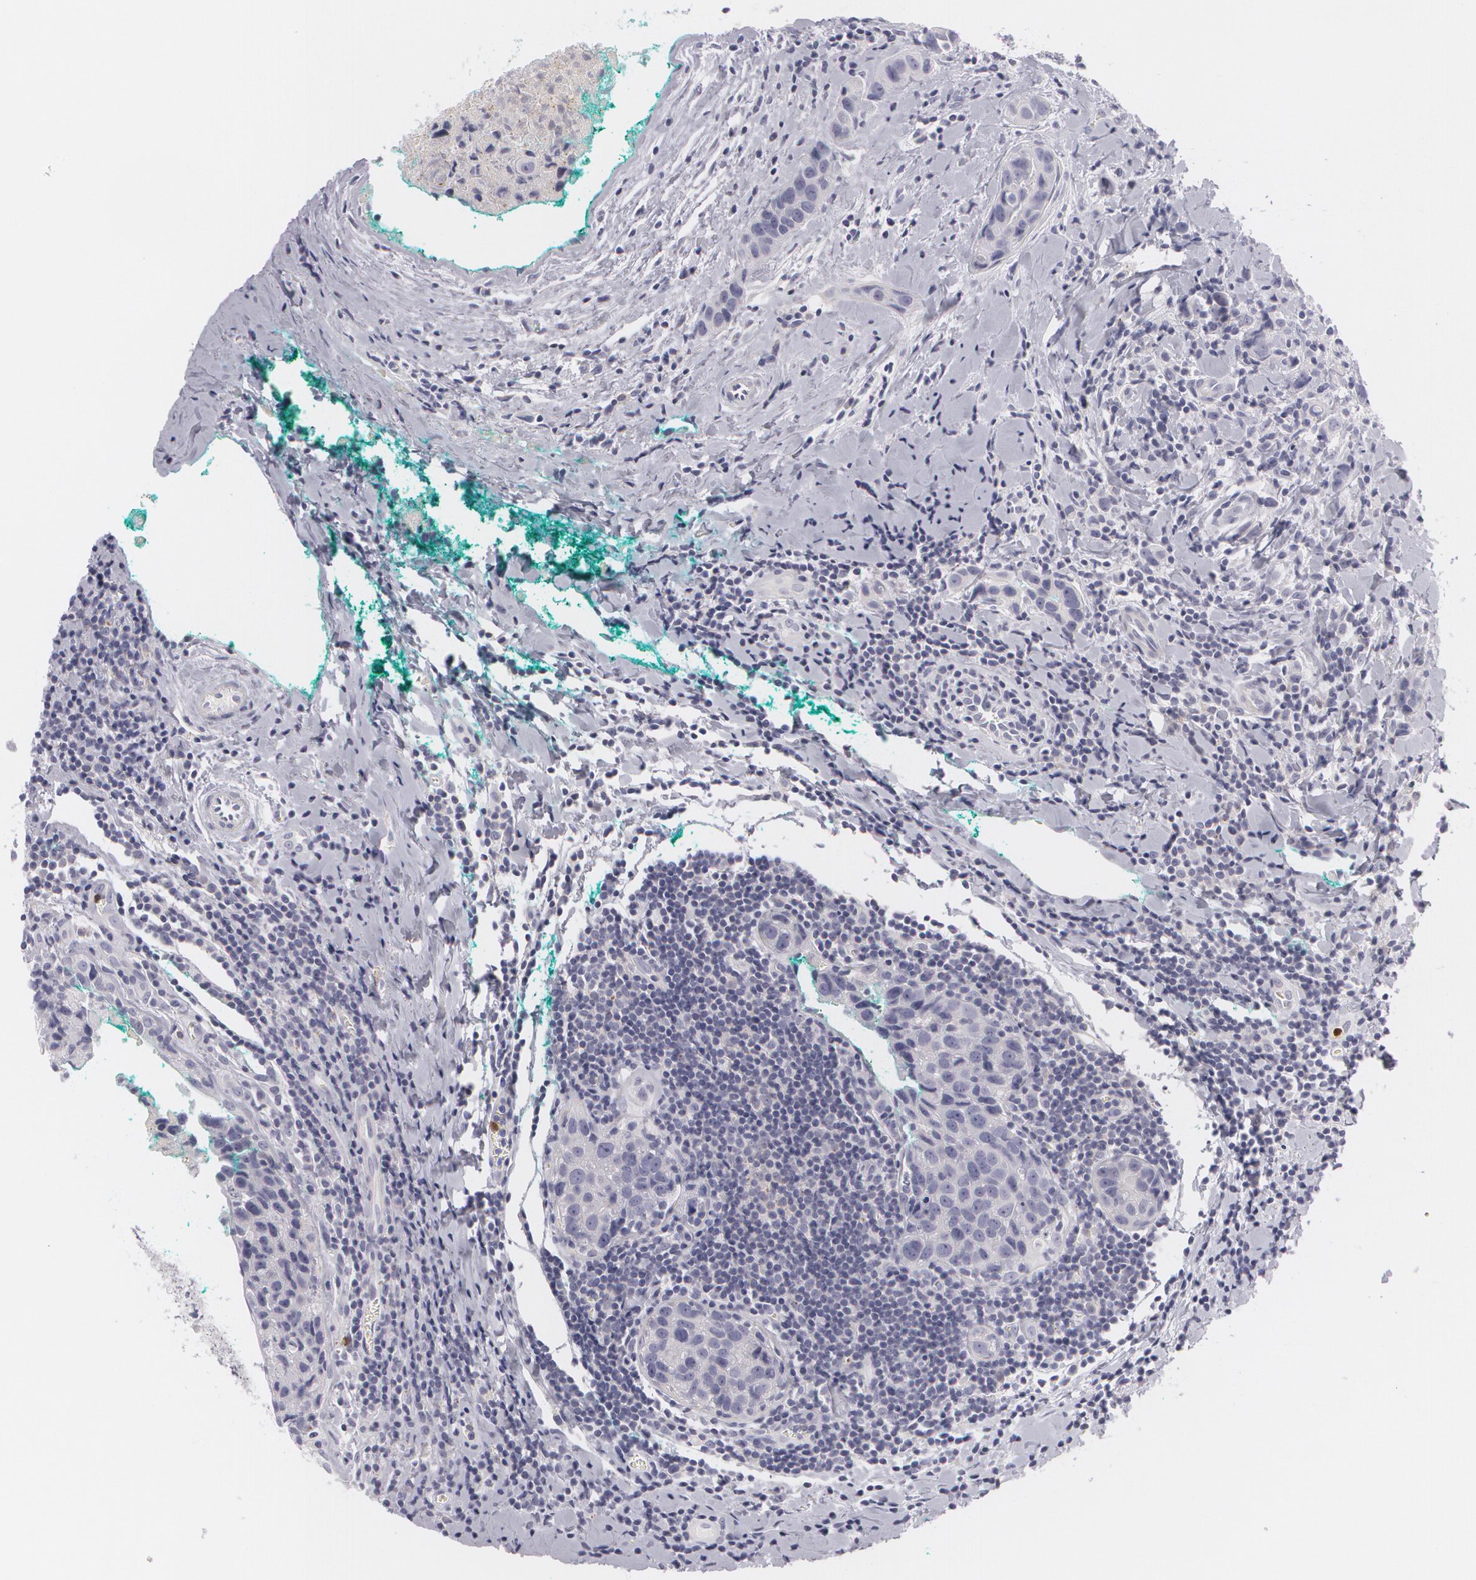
{"staining": {"intensity": "negative", "quantity": "none", "location": "none"}, "tissue": "breast cancer", "cell_type": "Tumor cells", "image_type": "cancer", "snomed": [{"axis": "morphology", "description": "Duct carcinoma"}, {"axis": "topography", "description": "Breast"}], "caption": "Tumor cells are negative for protein expression in human breast cancer (intraductal carcinoma). Nuclei are stained in blue.", "gene": "FAM181A", "patient": {"sex": "female", "age": 24}}